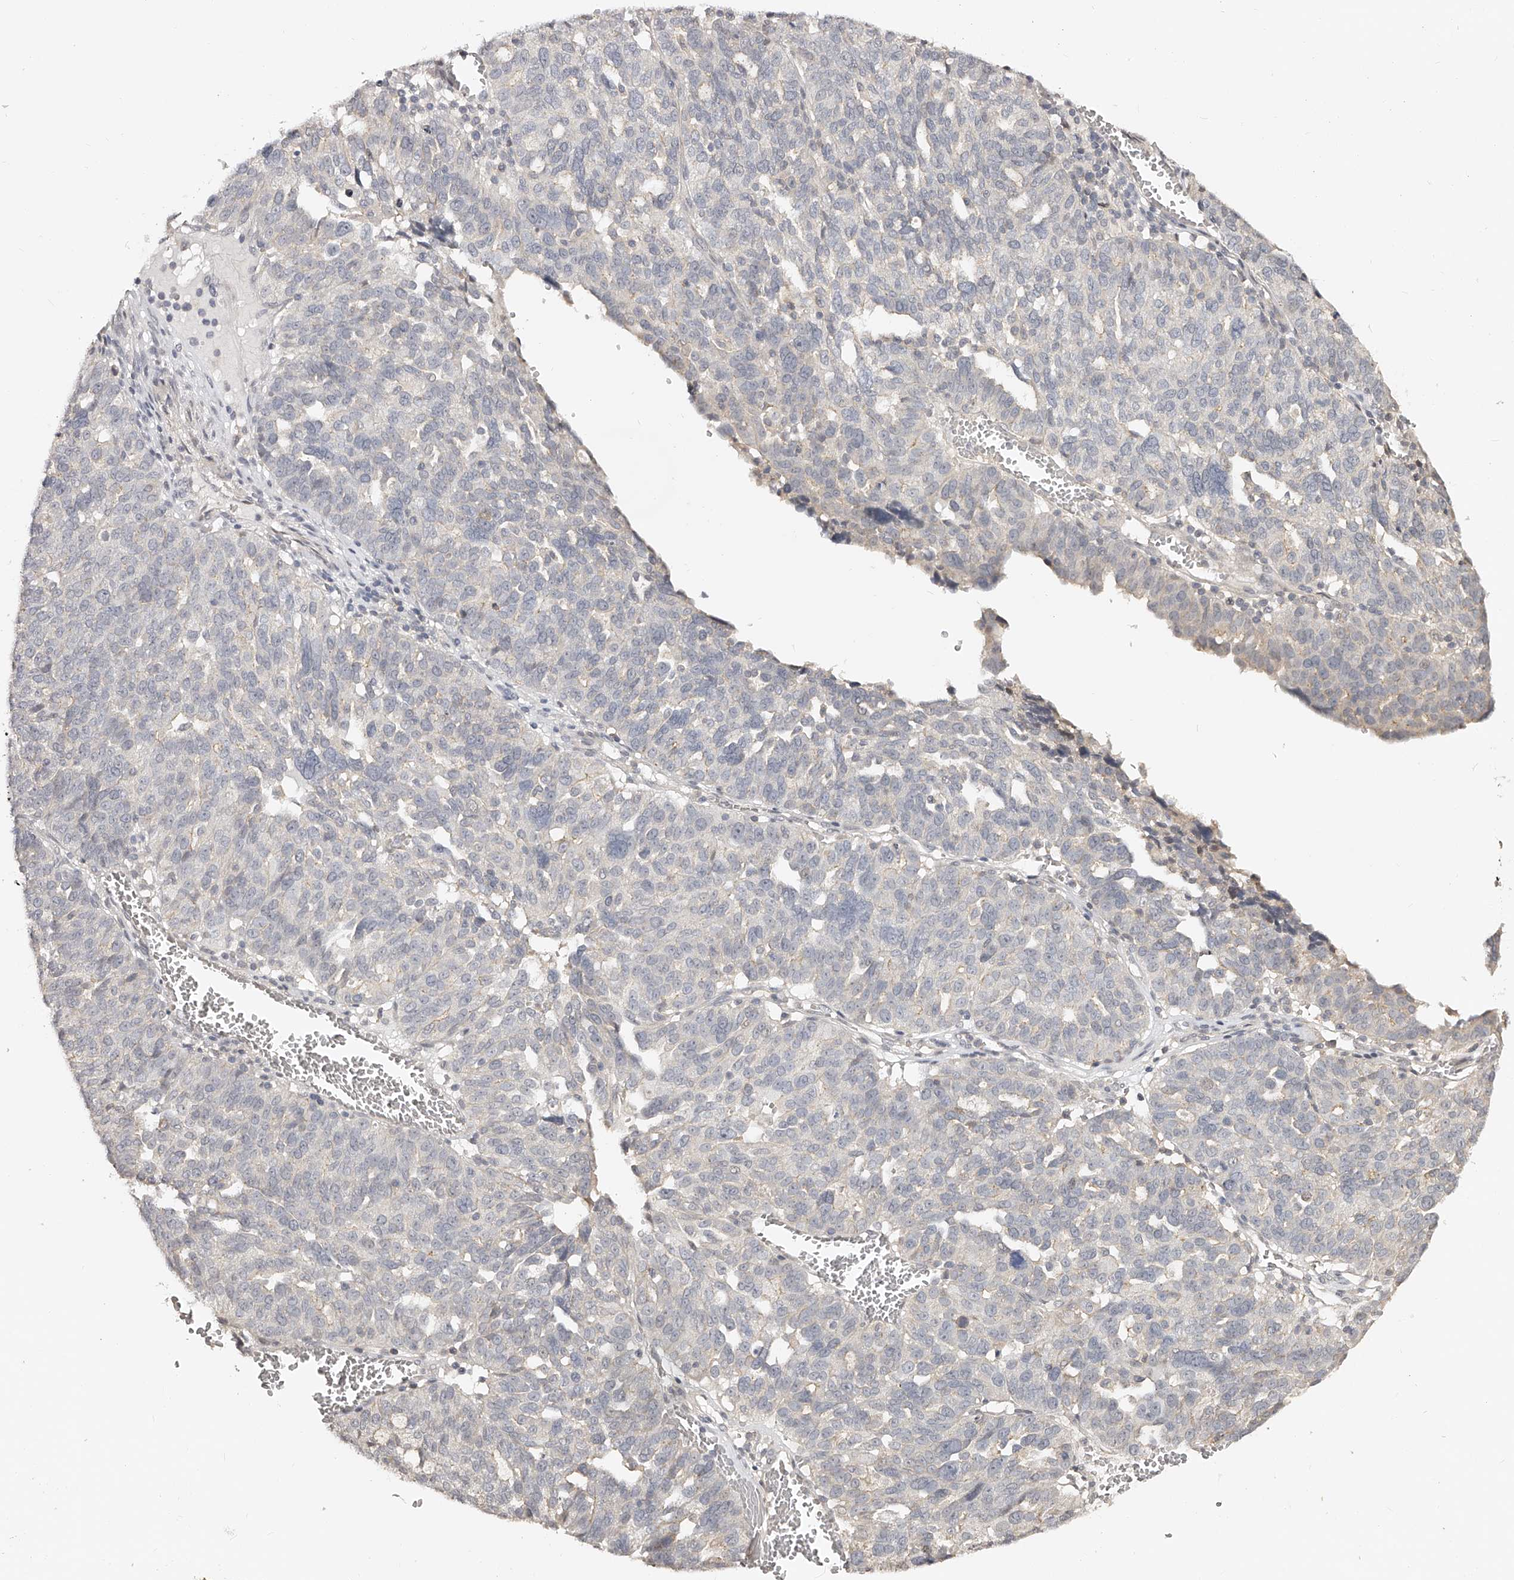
{"staining": {"intensity": "negative", "quantity": "none", "location": "none"}, "tissue": "ovarian cancer", "cell_type": "Tumor cells", "image_type": "cancer", "snomed": [{"axis": "morphology", "description": "Cystadenocarcinoma, serous, NOS"}, {"axis": "topography", "description": "Ovary"}], "caption": "The micrograph reveals no staining of tumor cells in ovarian serous cystadenocarcinoma. The staining was performed using DAB to visualize the protein expression in brown, while the nuclei were stained in blue with hematoxylin (Magnification: 20x).", "gene": "ZNF789", "patient": {"sex": "female", "age": 59}}